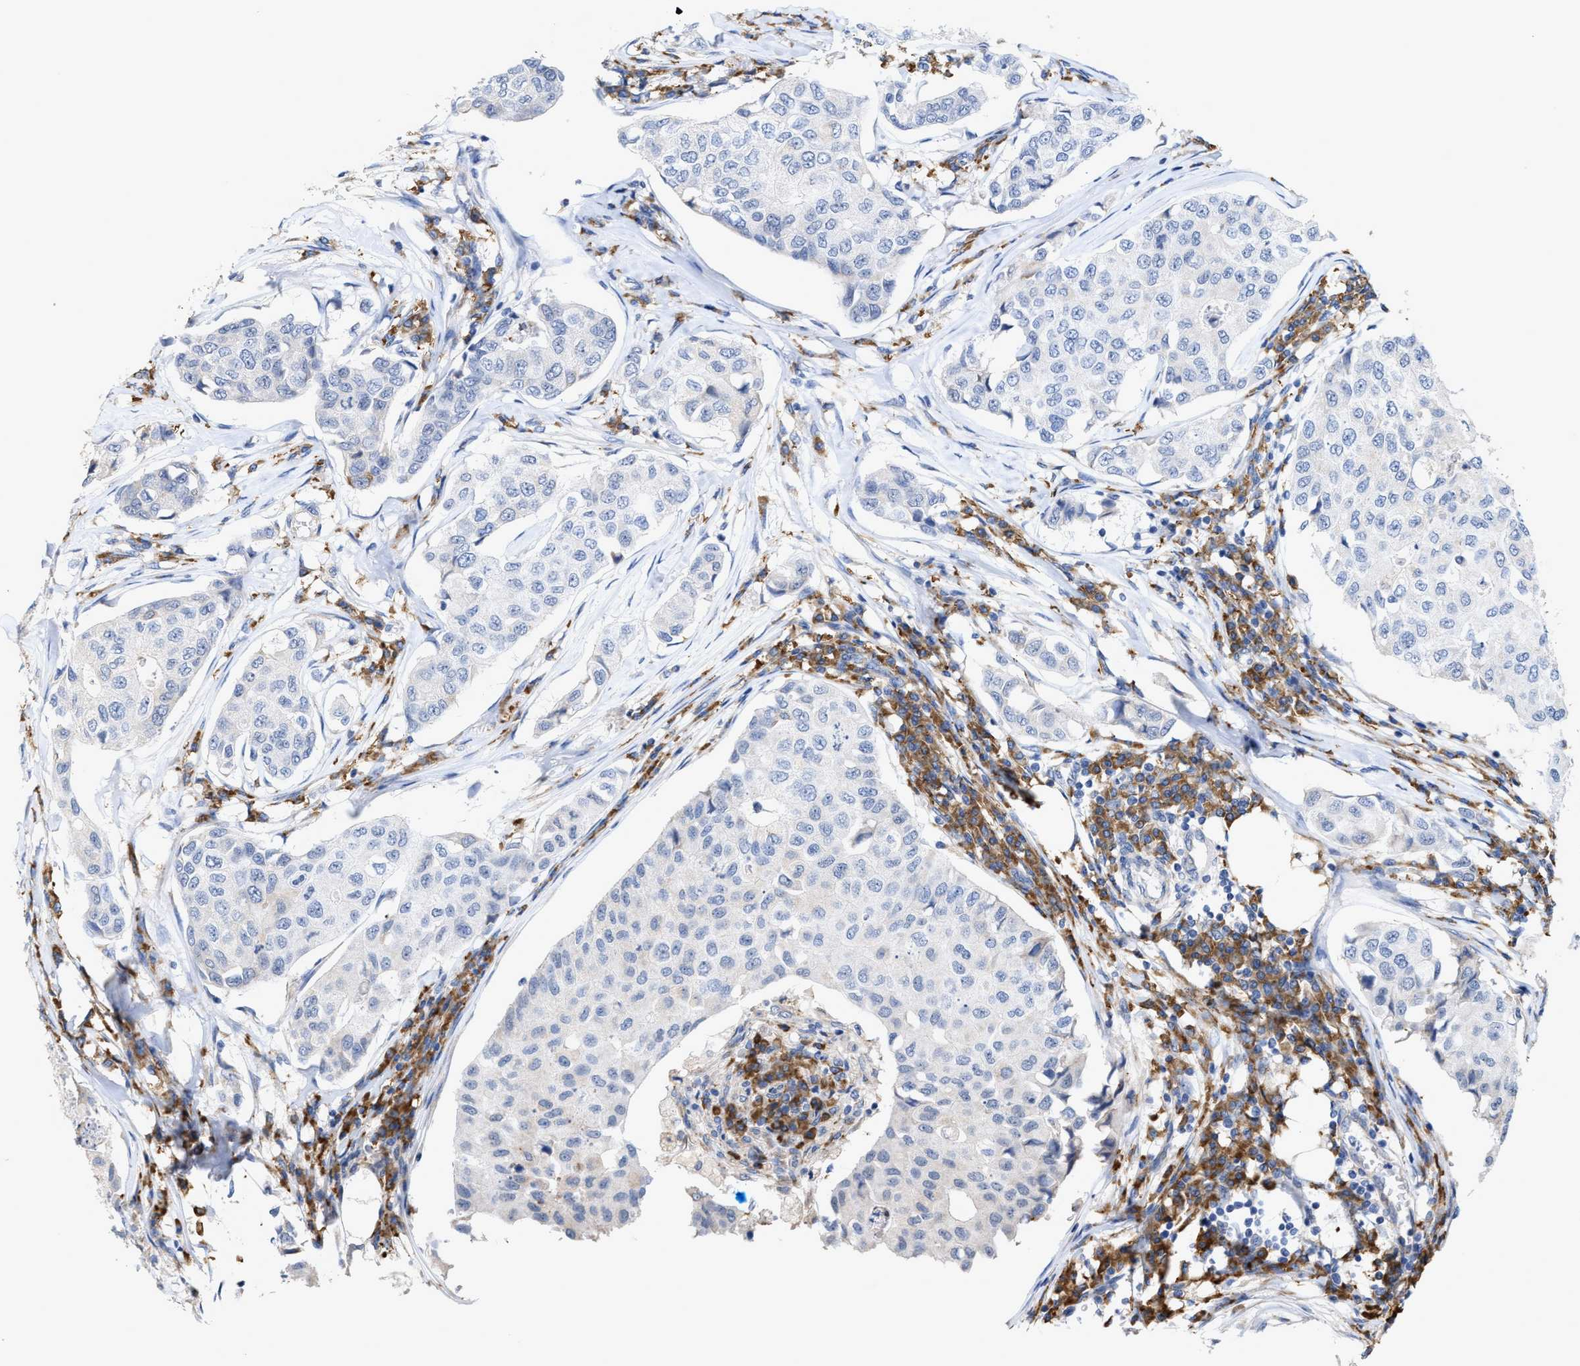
{"staining": {"intensity": "negative", "quantity": "none", "location": "none"}, "tissue": "breast cancer", "cell_type": "Tumor cells", "image_type": "cancer", "snomed": [{"axis": "morphology", "description": "Duct carcinoma"}, {"axis": "topography", "description": "Breast"}], "caption": "Protein analysis of breast infiltrating ductal carcinoma shows no significant staining in tumor cells.", "gene": "RYR2", "patient": {"sex": "female", "age": 80}}